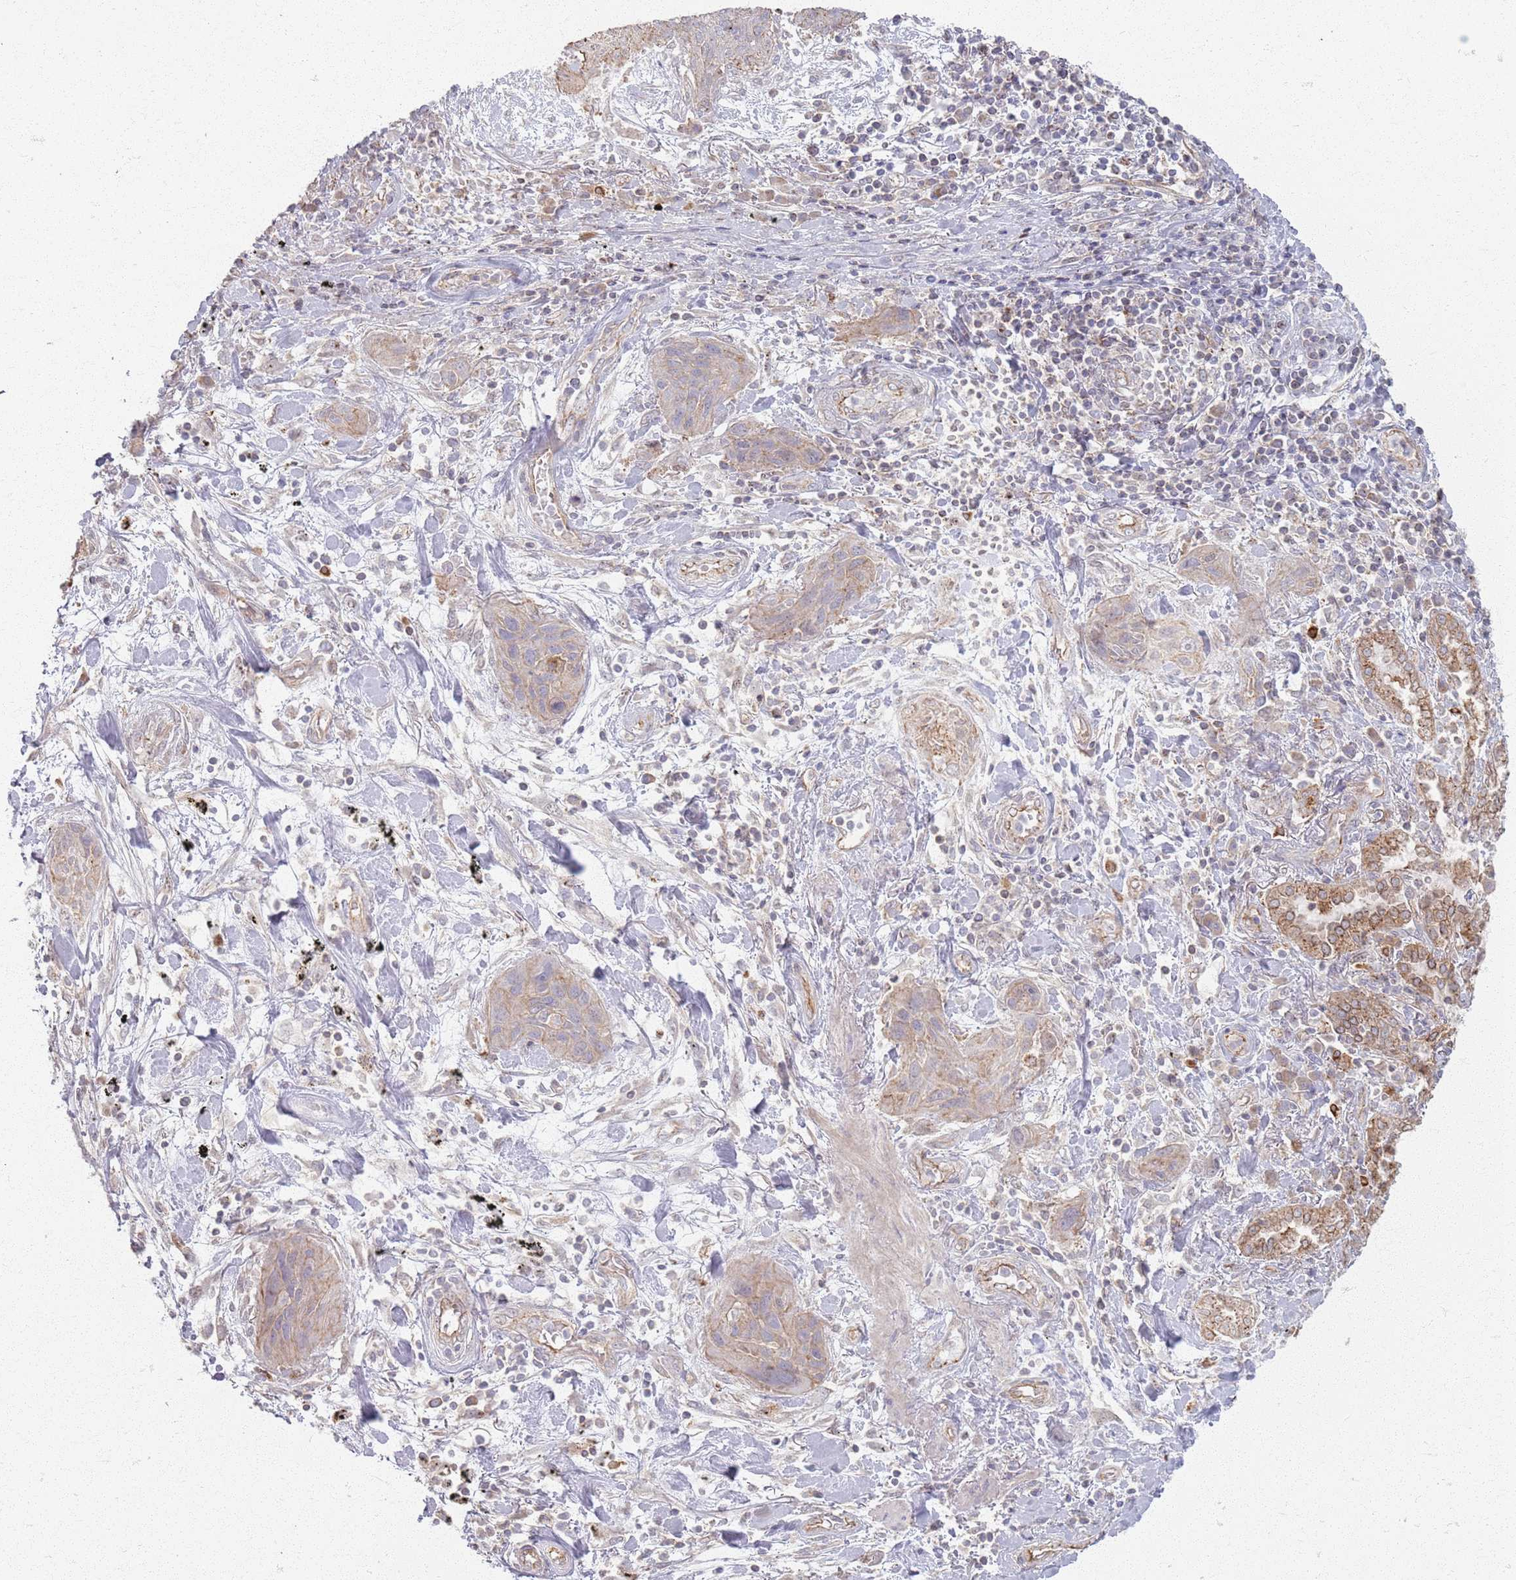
{"staining": {"intensity": "weak", "quantity": "<25%", "location": "cytoplasmic/membranous"}, "tissue": "lung cancer", "cell_type": "Tumor cells", "image_type": "cancer", "snomed": [{"axis": "morphology", "description": "Squamous cell carcinoma, NOS"}, {"axis": "topography", "description": "Lung"}], "caption": "Protein analysis of lung squamous cell carcinoma demonstrates no significant positivity in tumor cells.", "gene": "KCNA5", "patient": {"sex": "female", "age": 70}}